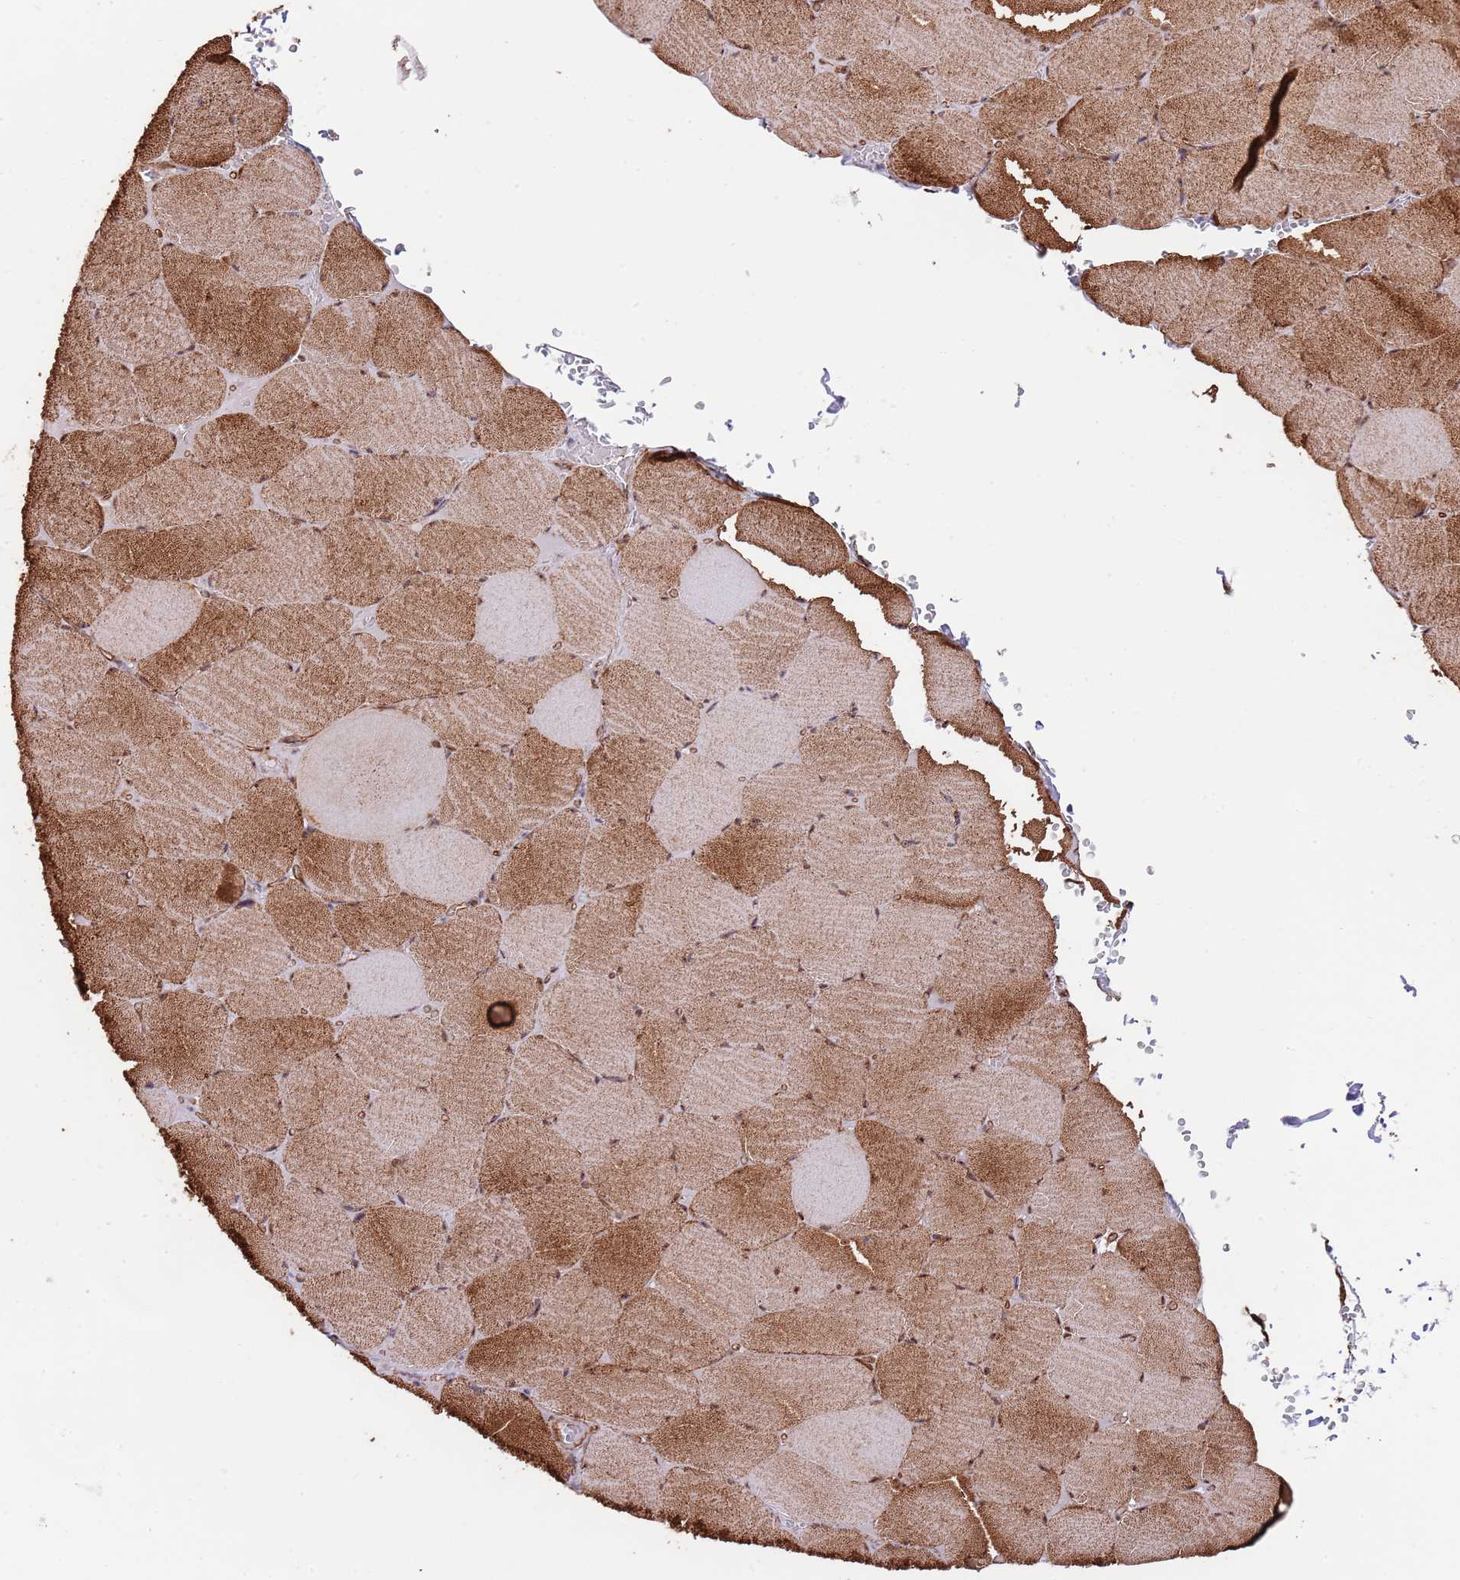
{"staining": {"intensity": "strong", "quantity": ">75%", "location": "cytoplasmic/membranous"}, "tissue": "skeletal muscle", "cell_type": "Myocytes", "image_type": "normal", "snomed": [{"axis": "morphology", "description": "Normal tissue, NOS"}, {"axis": "topography", "description": "Skeletal muscle"}, {"axis": "topography", "description": "Head-Neck"}], "caption": "Immunohistochemistry of benign human skeletal muscle shows high levels of strong cytoplasmic/membranous expression in approximately >75% of myocytes.", "gene": "BPNT1", "patient": {"sex": "male", "age": 66}}